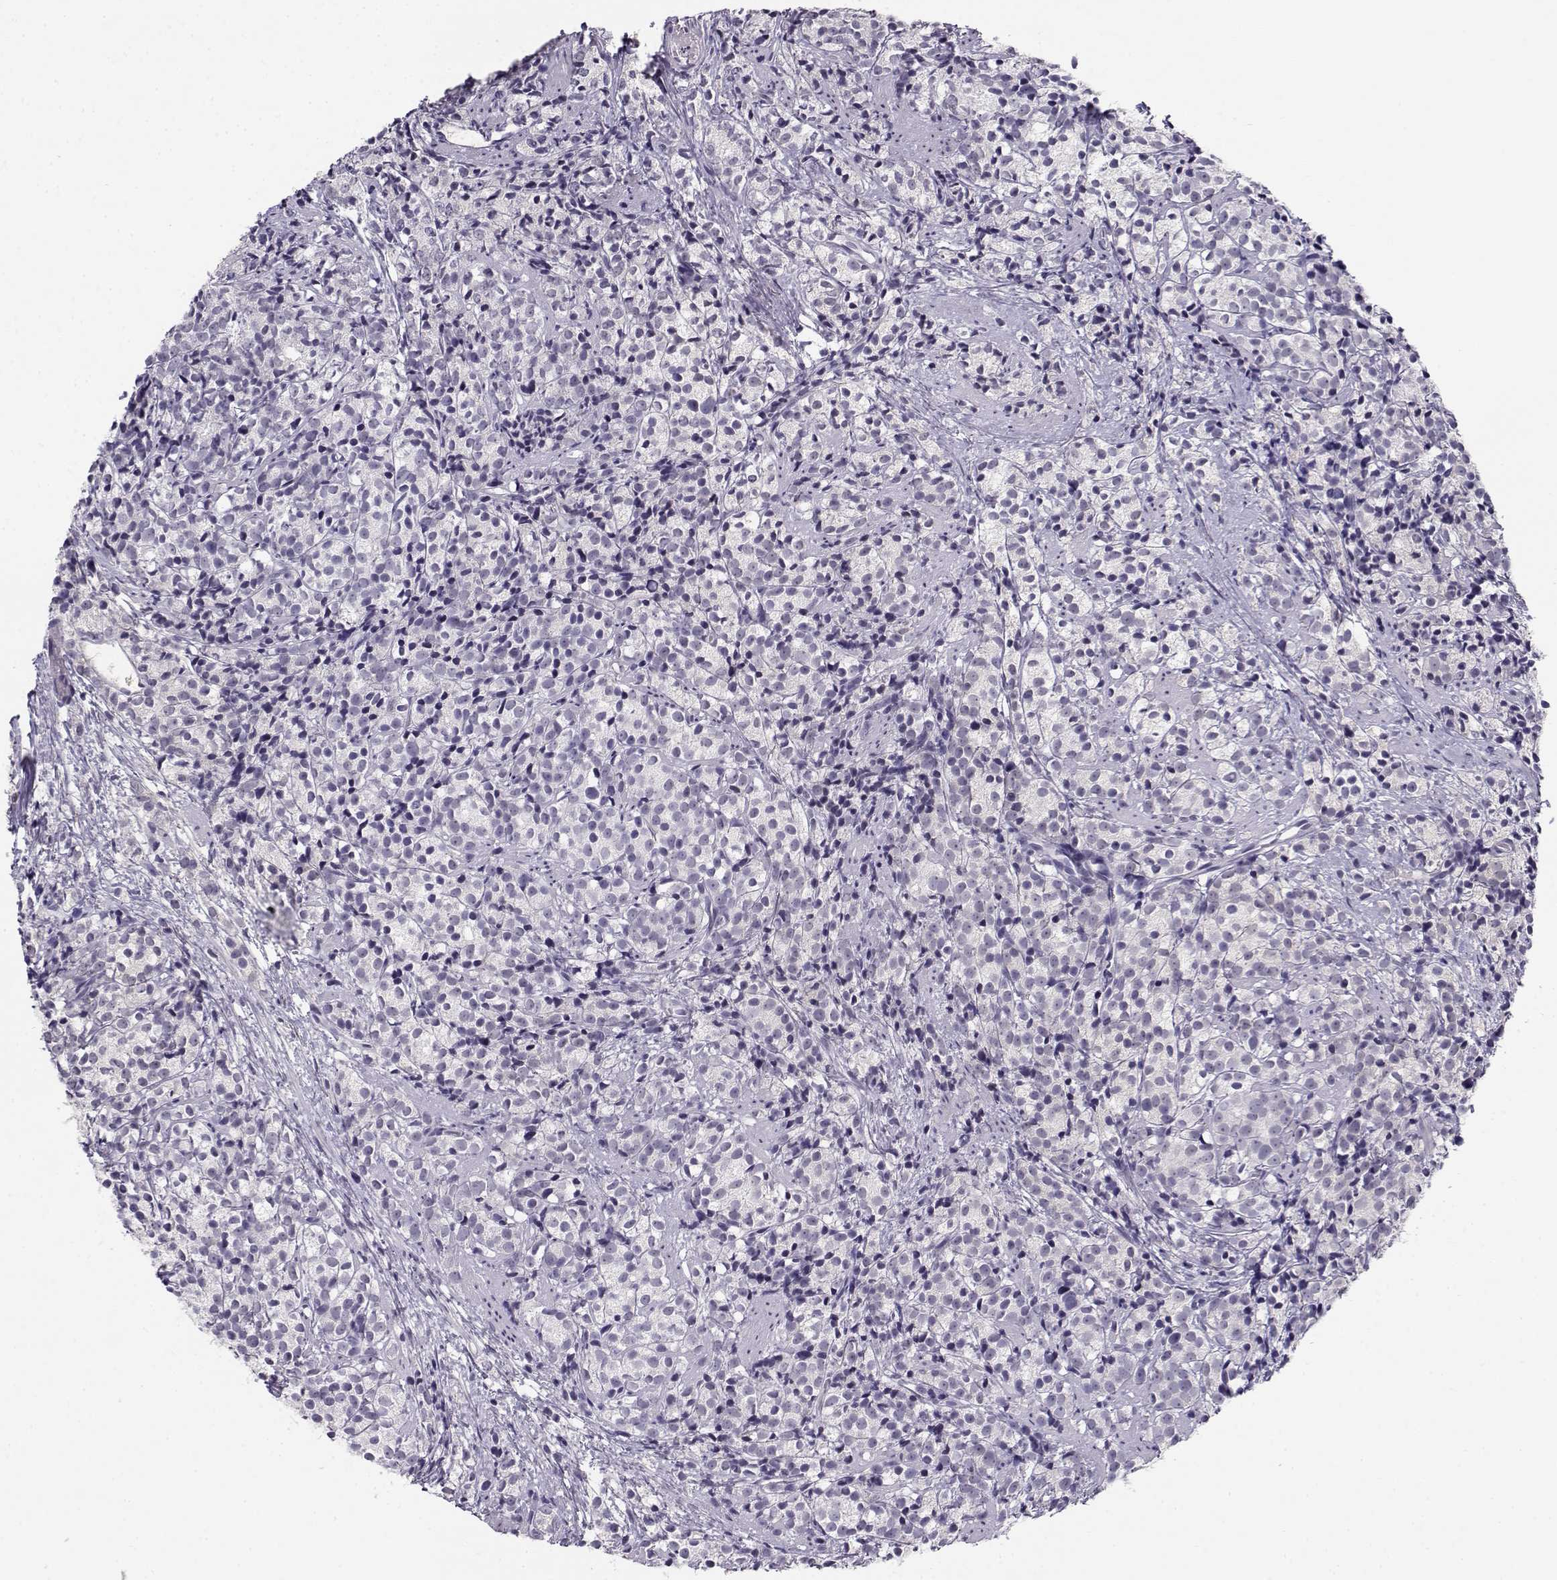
{"staining": {"intensity": "negative", "quantity": "none", "location": "none"}, "tissue": "prostate cancer", "cell_type": "Tumor cells", "image_type": "cancer", "snomed": [{"axis": "morphology", "description": "Adenocarcinoma, High grade"}, {"axis": "topography", "description": "Prostate"}], "caption": "High-grade adenocarcinoma (prostate) stained for a protein using IHC exhibits no expression tumor cells.", "gene": "C16orf86", "patient": {"sex": "male", "age": 53}}